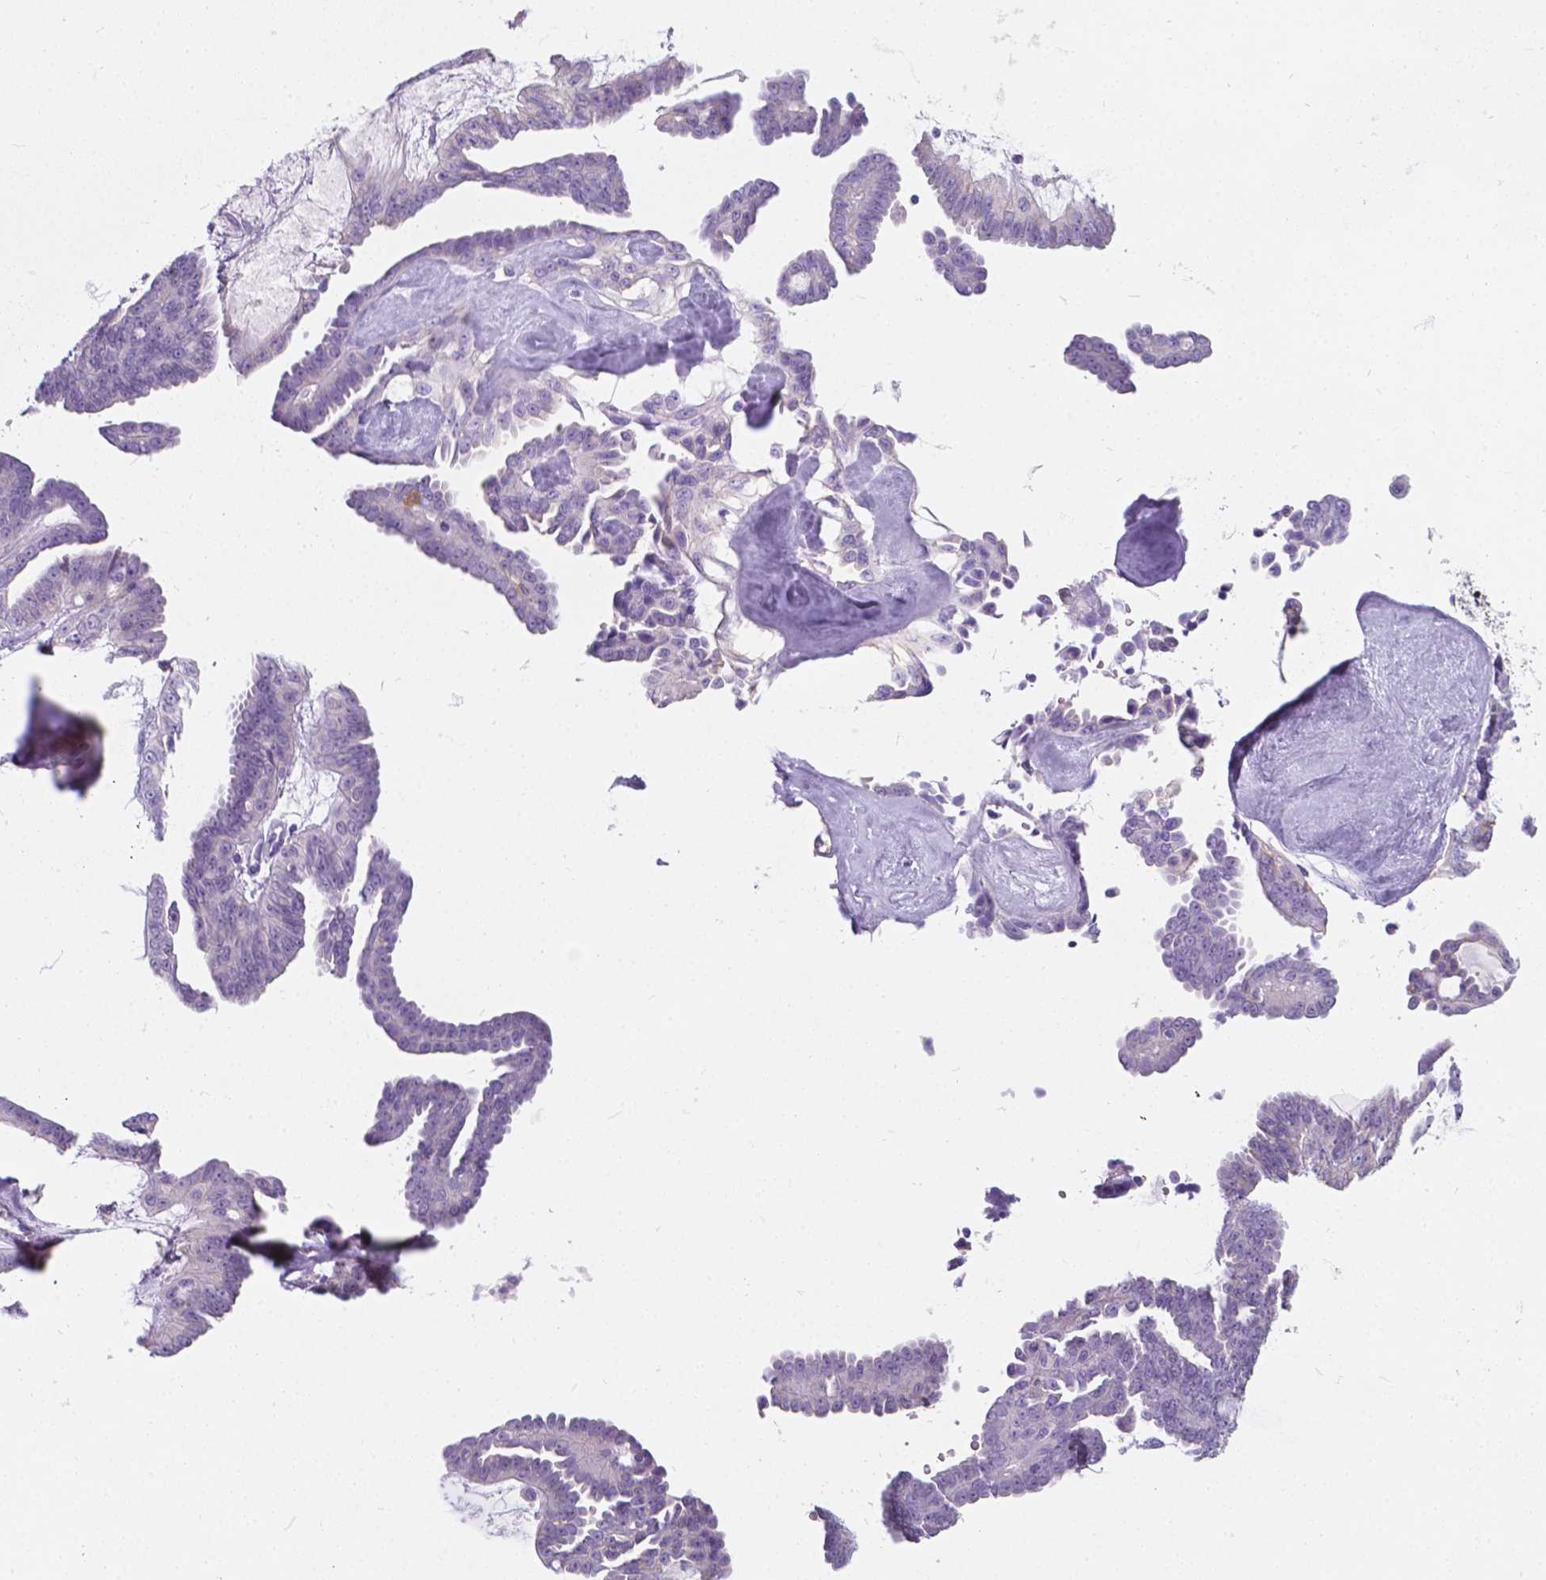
{"staining": {"intensity": "negative", "quantity": "none", "location": "none"}, "tissue": "ovarian cancer", "cell_type": "Tumor cells", "image_type": "cancer", "snomed": [{"axis": "morphology", "description": "Cystadenocarcinoma, serous, NOS"}, {"axis": "topography", "description": "Ovary"}], "caption": "Tumor cells are negative for protein expression in human serous cystadenocarcinoma (ovarian). (DAB (3,3'-diaminobenzidine) immunohistochemistry (IHC) visualized using brightfield microscopy, high magnification).", "gene": "GNAO1", "patient": {"sex": "female", "age": 71}}